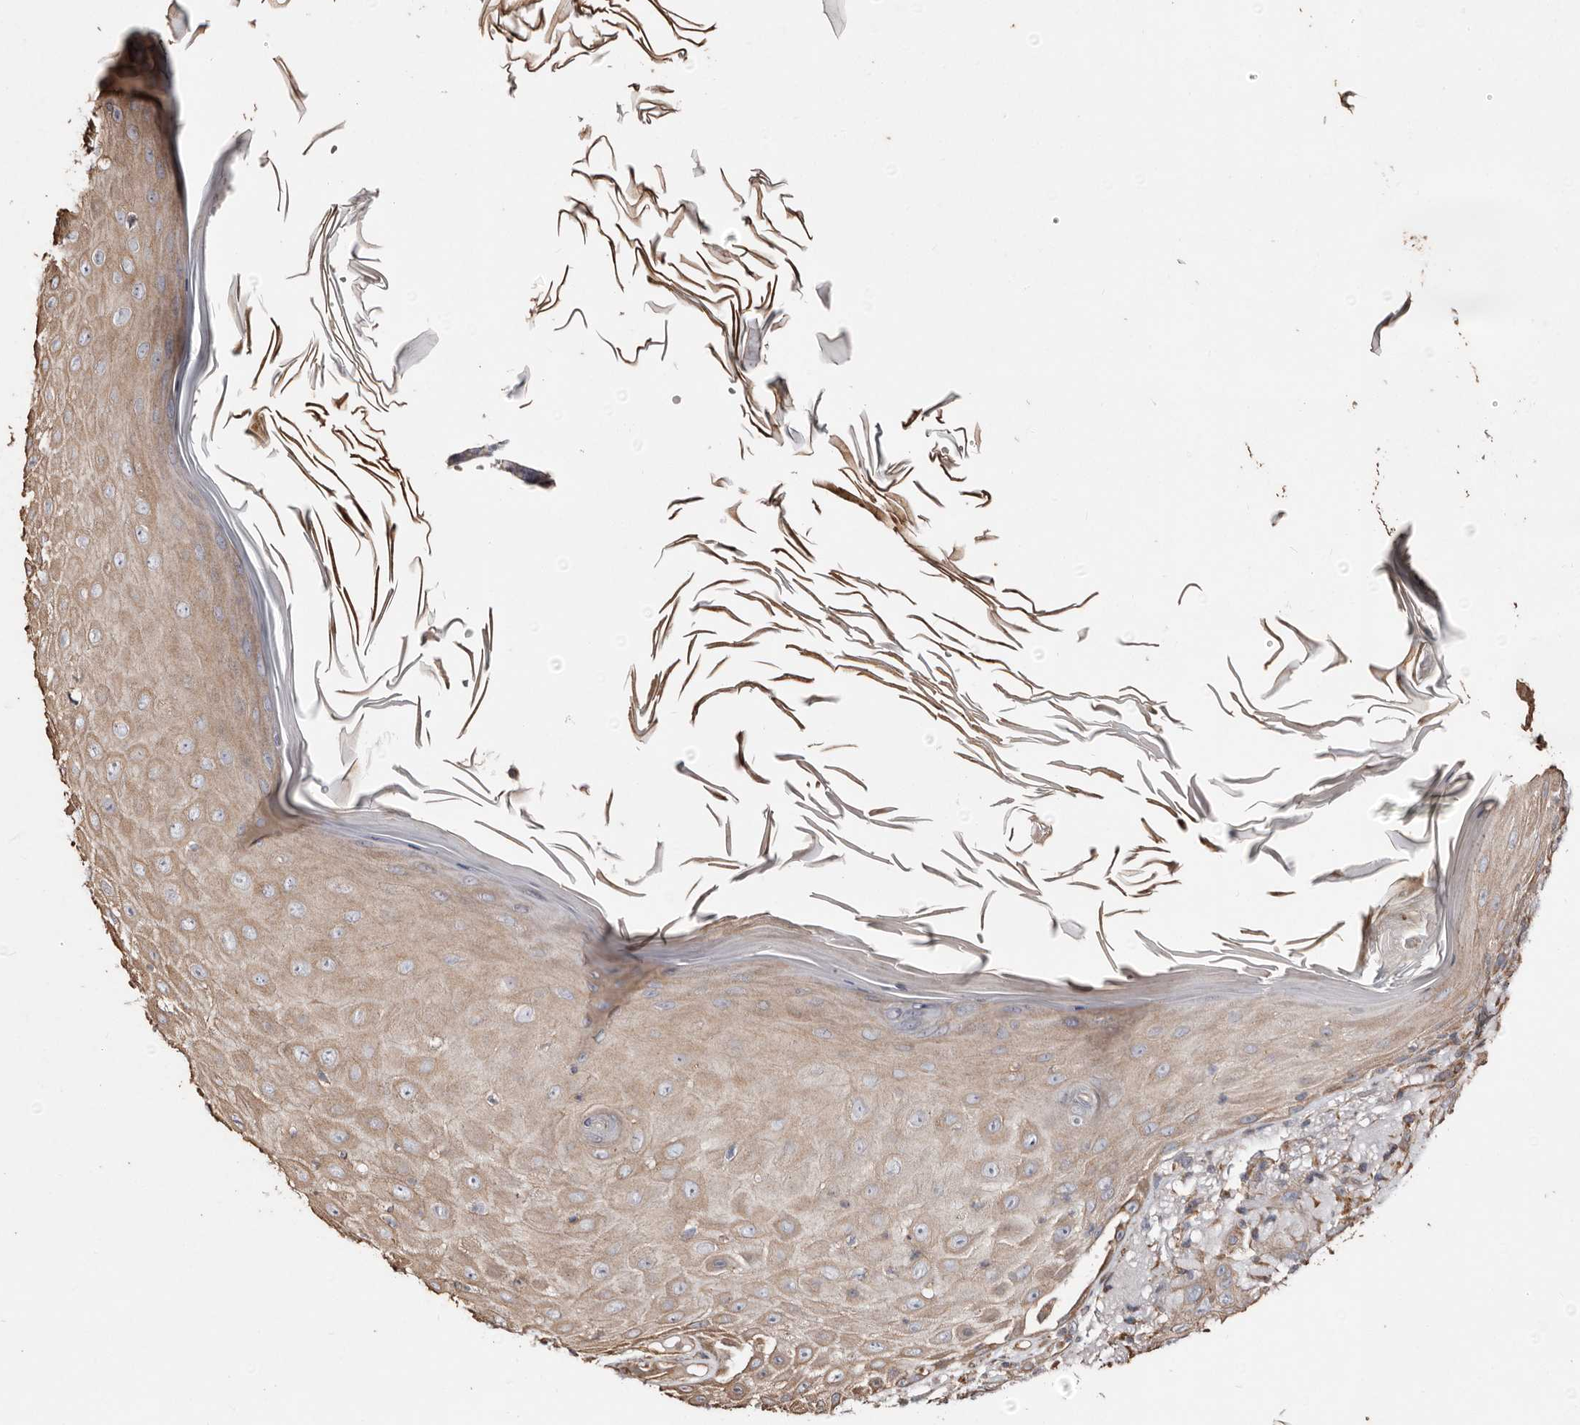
{"staining": {"intensity": "moderate", "quantity": ">75%", "location": "cytoplasmic/membranous"}, "tissue": "skin cancer", "cell_type": "Tumor cells", "image_type": "cancer", "snomed": [{"axis": "morphology", "description": "Normal tissue, NOS"}, {"axis": "morphology", "description": "Squamous cell carcinoma, NOS"}, {"axis": "topography", "description": "Skin"}], "caption": "Immunohistochemistry of skin cancer reveals medium levels of moderate cytoplasmic/membranous staining in approximately >75% of tumor cells. The protein of interest is stained brown, and the nuclei are stained in blue (DAB IHC with brightfield microscopy, high magnification).", "gene": "MACC1", "patient": {"sex": "female", "age": 96}}